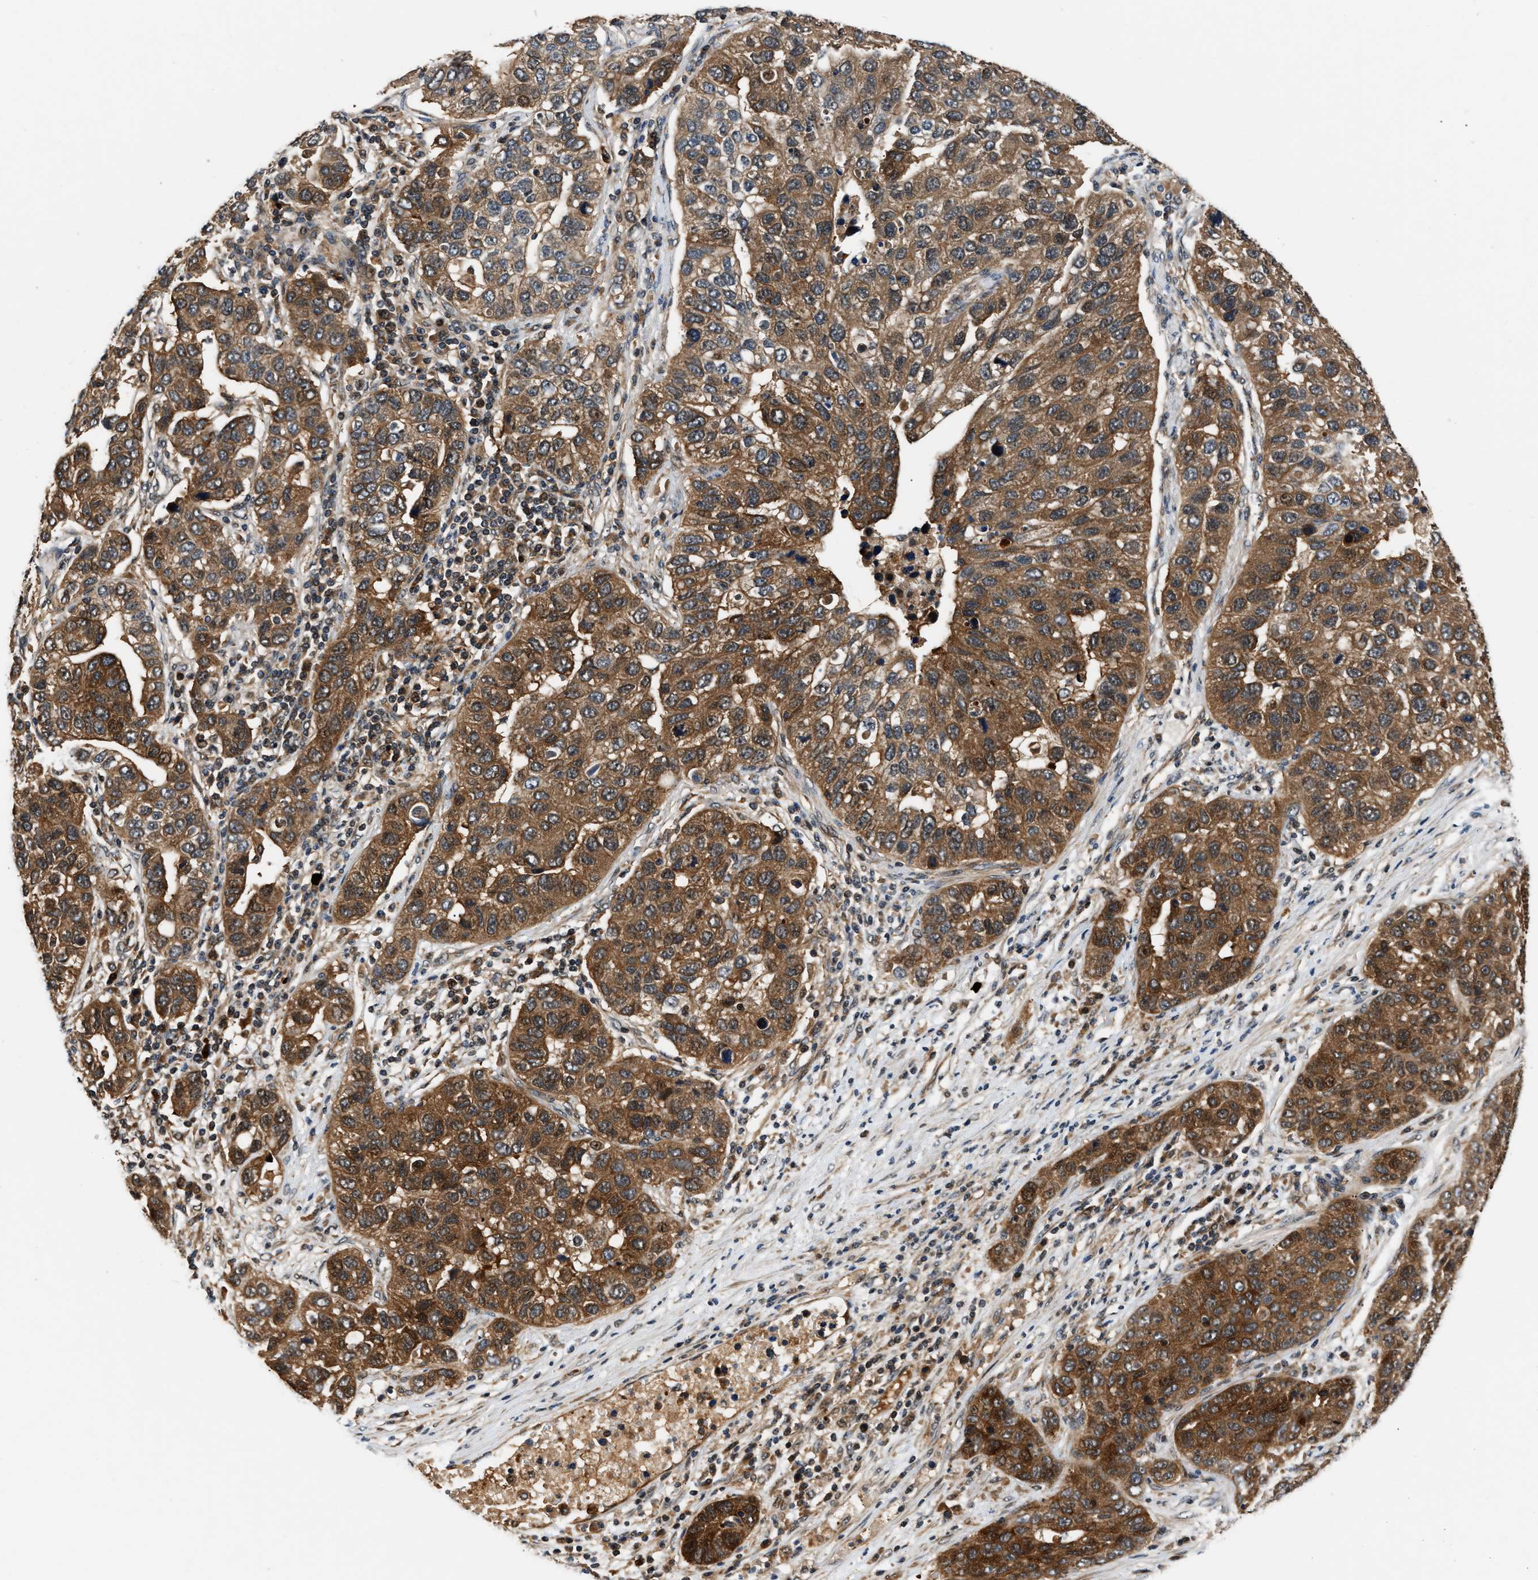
{"staining": {"intensity": "strong", "quantity": ">75%", "location": "cytoplasmic/membranous"}, "tissue": "pancreatic cancer", "cell_type": "Tumor cells", "image_type": "cancer", "snomed": [{"axis": "morphology", "description": "Adenocarcinoma, NOS"}, {"axis": "topography", "description": "Pancreas"}], "caption": "Protein expression analysis of pancreatic cancer reveals strong cytoplasmic/membranous positivity in about >75% of tumor cells.", "gene": "TUT7", "patient": {"sex": "female", "age": 61}}